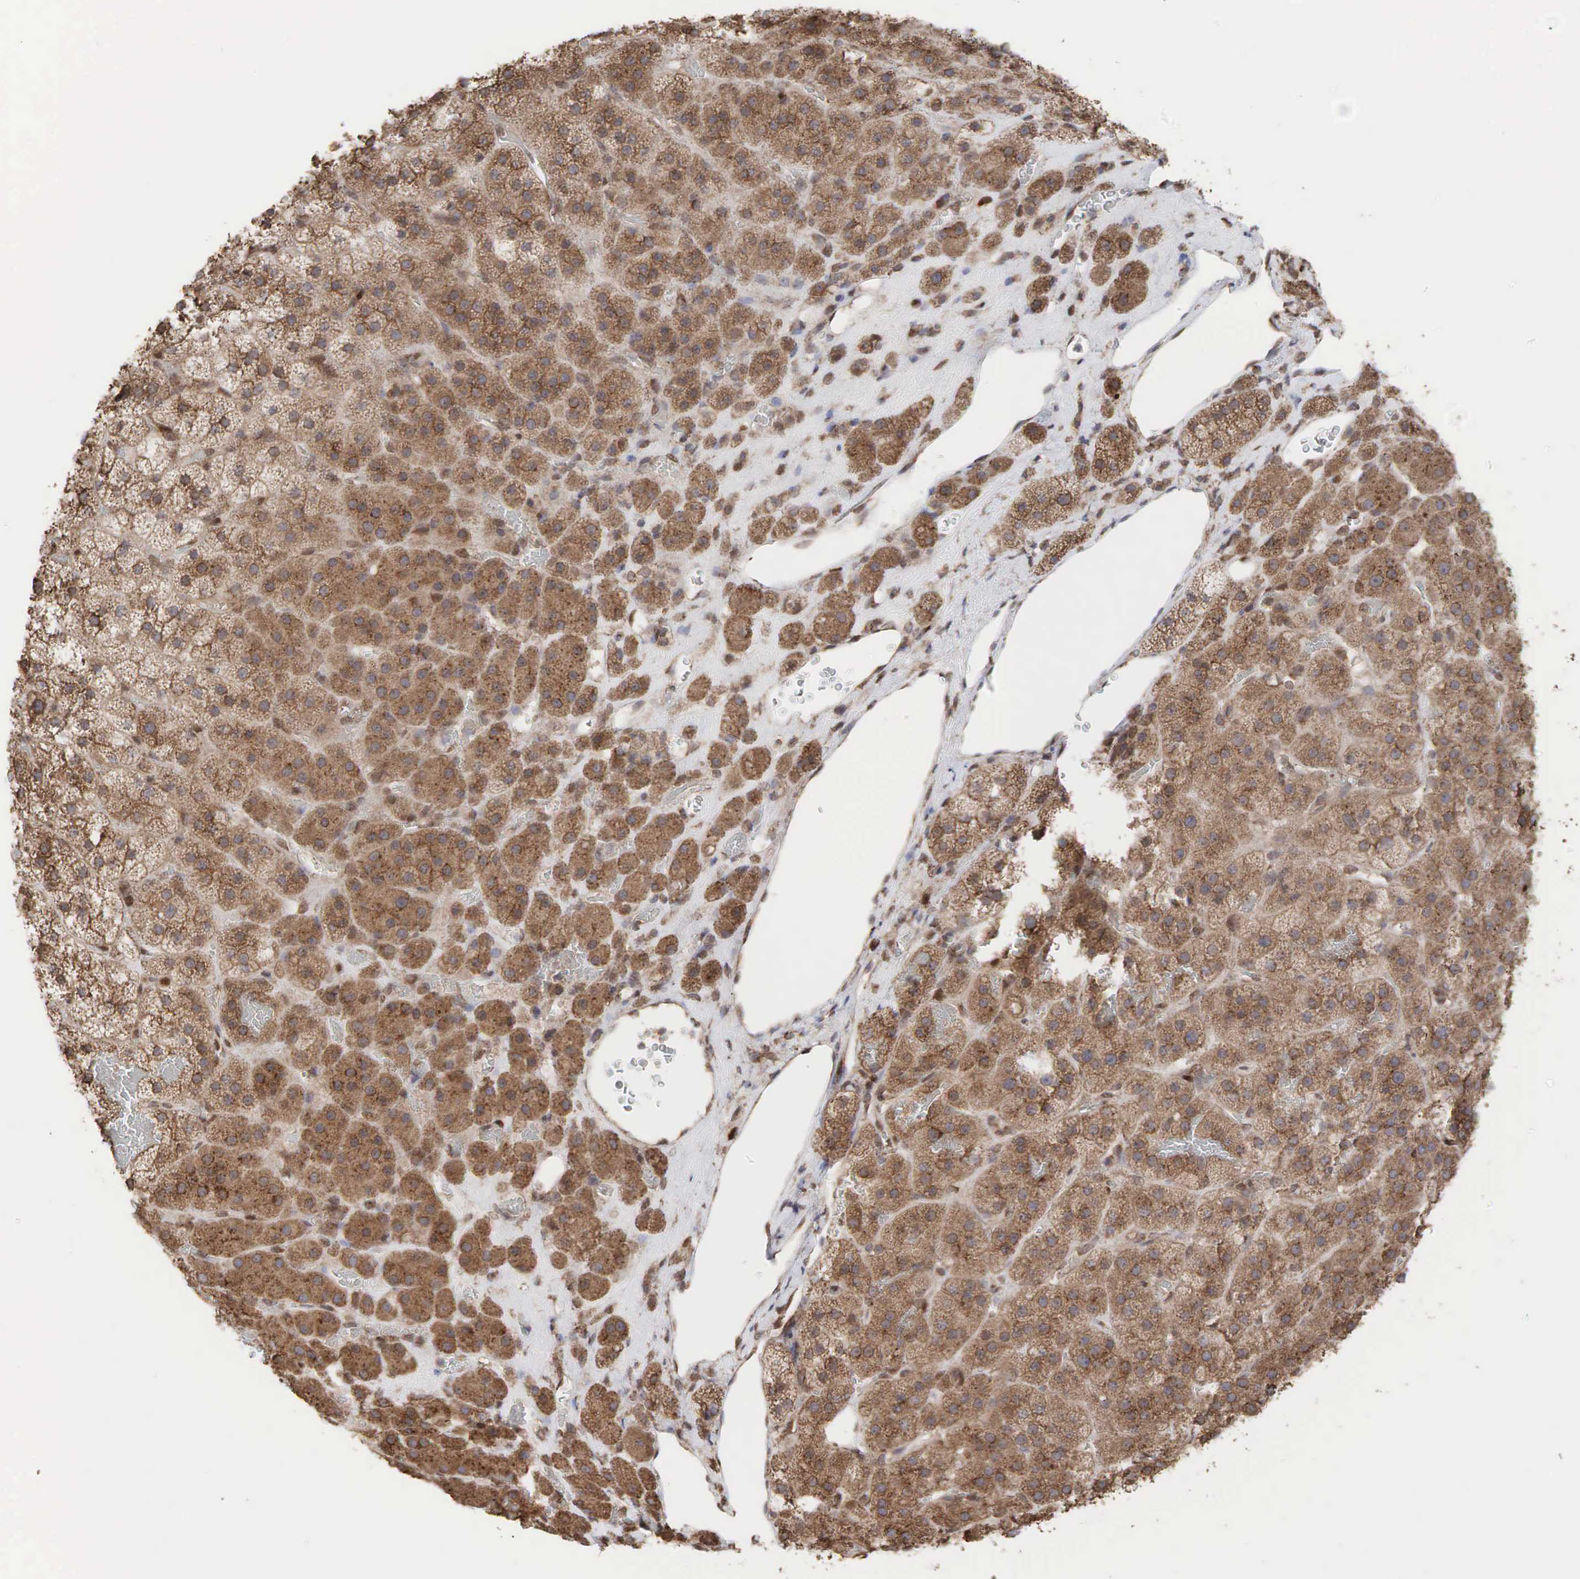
{"staining": {"intensity": "moderate", "quantity": ">75%", "location": "cytoplasmic/membranous"}, "tissue": "adrenal gland", "cell_type": "Glandular cells", "image_type": "normal", "snomed": [{"axis": "morphology", "description": "Normal tissue, NOS"}, {"axis": "topography", "description": "Adrenal gland"}], "caption": "A medium amount of moderate cytoplasmic/membranous staining is appreciated in about >75% of glandular cells in normal adrenal gland. The protein of interest is stained brown, and the nuclei are stained in blue (DAB IHC with brightfield microscopy, high magnification).", "gene": "PABPC5", "patient": {"sex": "male", "age": 57}}